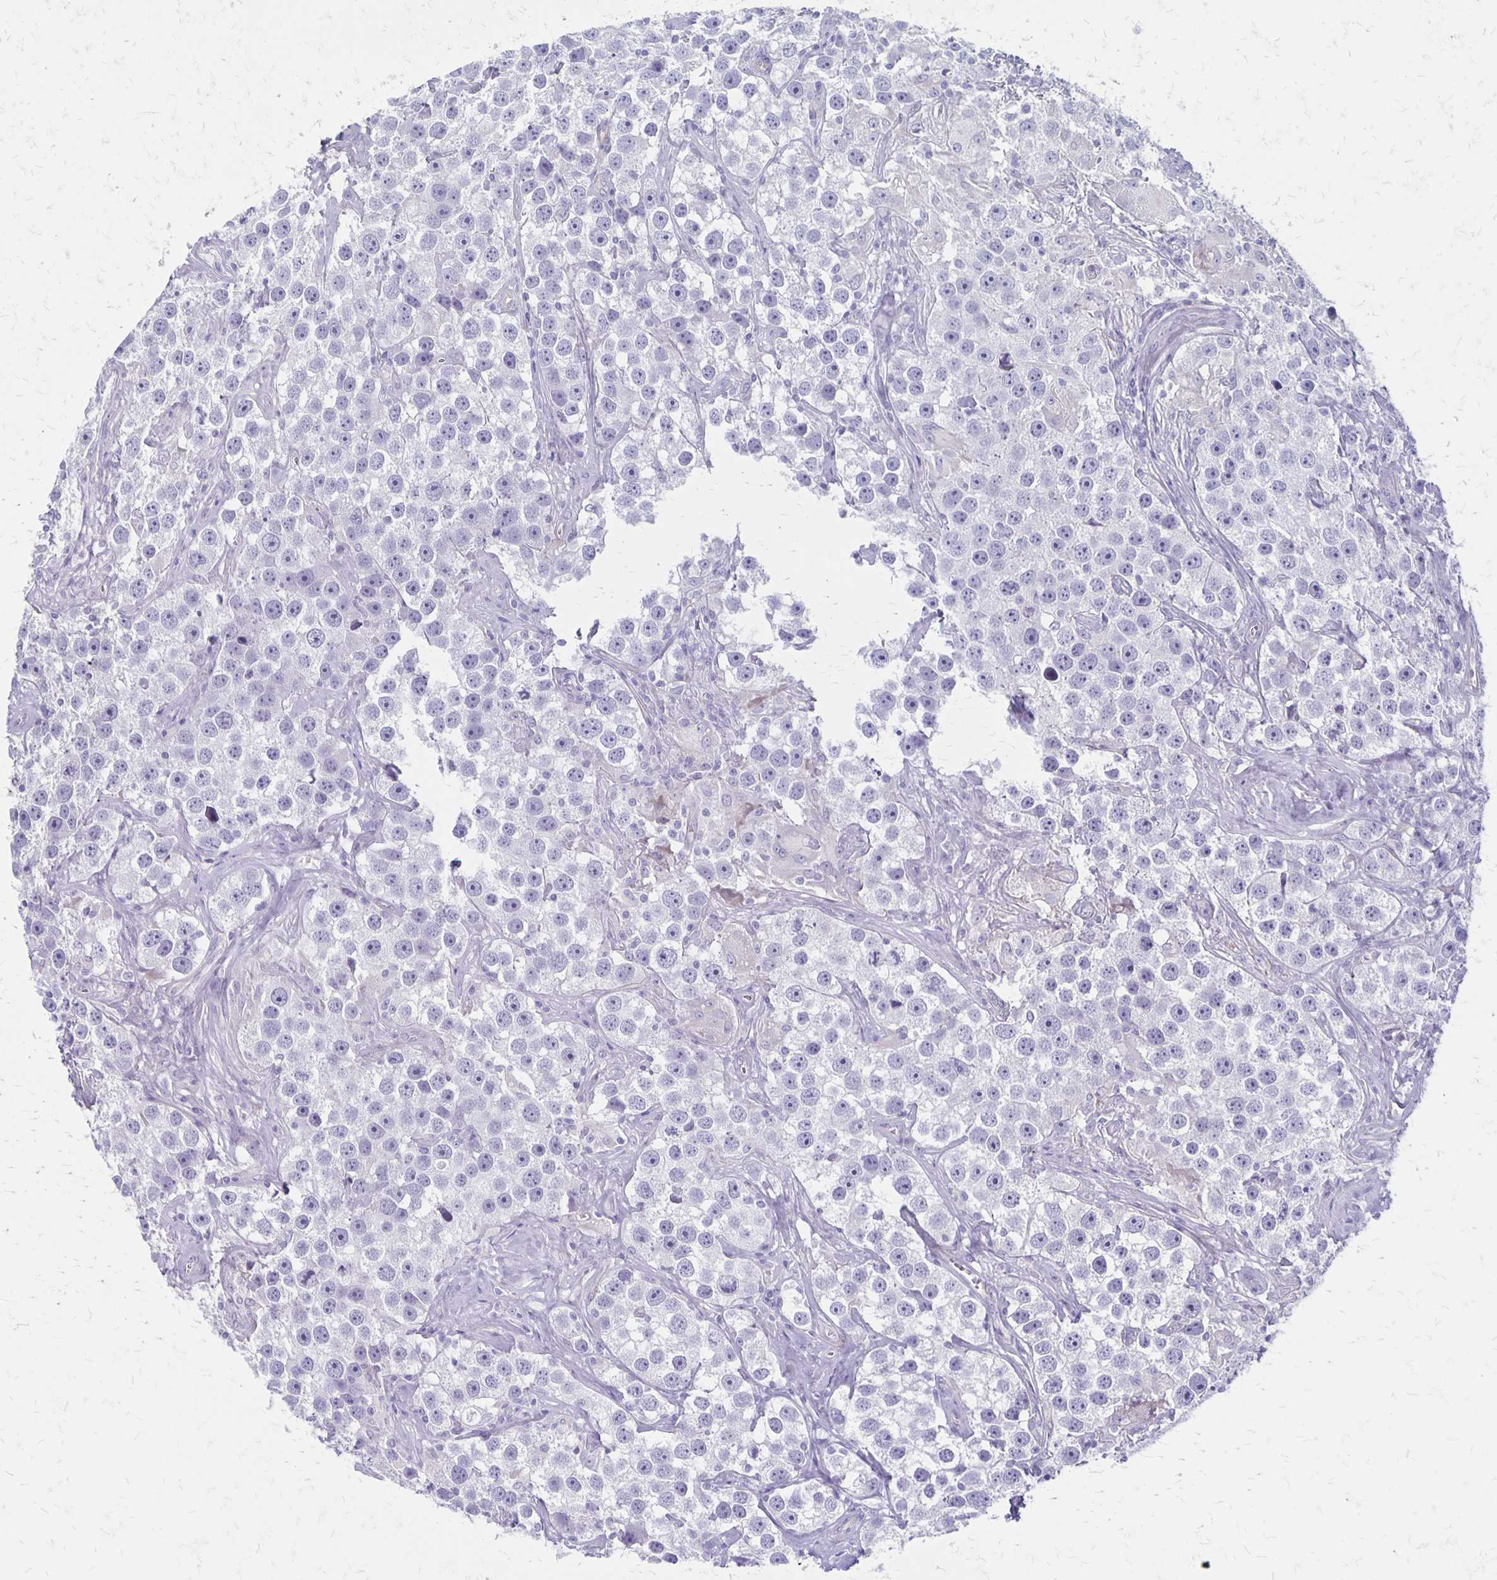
{"staining": {"intensity": "negative", "quantity": "none", "location": "none"}, "tissue": "testis cancer", "cell_type": "Tumor cells", "image_type": "cancer", "snomed": [{"axis": "morphology", "description": "Seminoma, NOS"}, {"axis": "topography", "description": "Testis"}], "caption": "IHC of testis cancer (seminoma) shows no expression in tumor cells.", "gene": "HOMER1", "patient": {"sex": "male", "age": 49}}